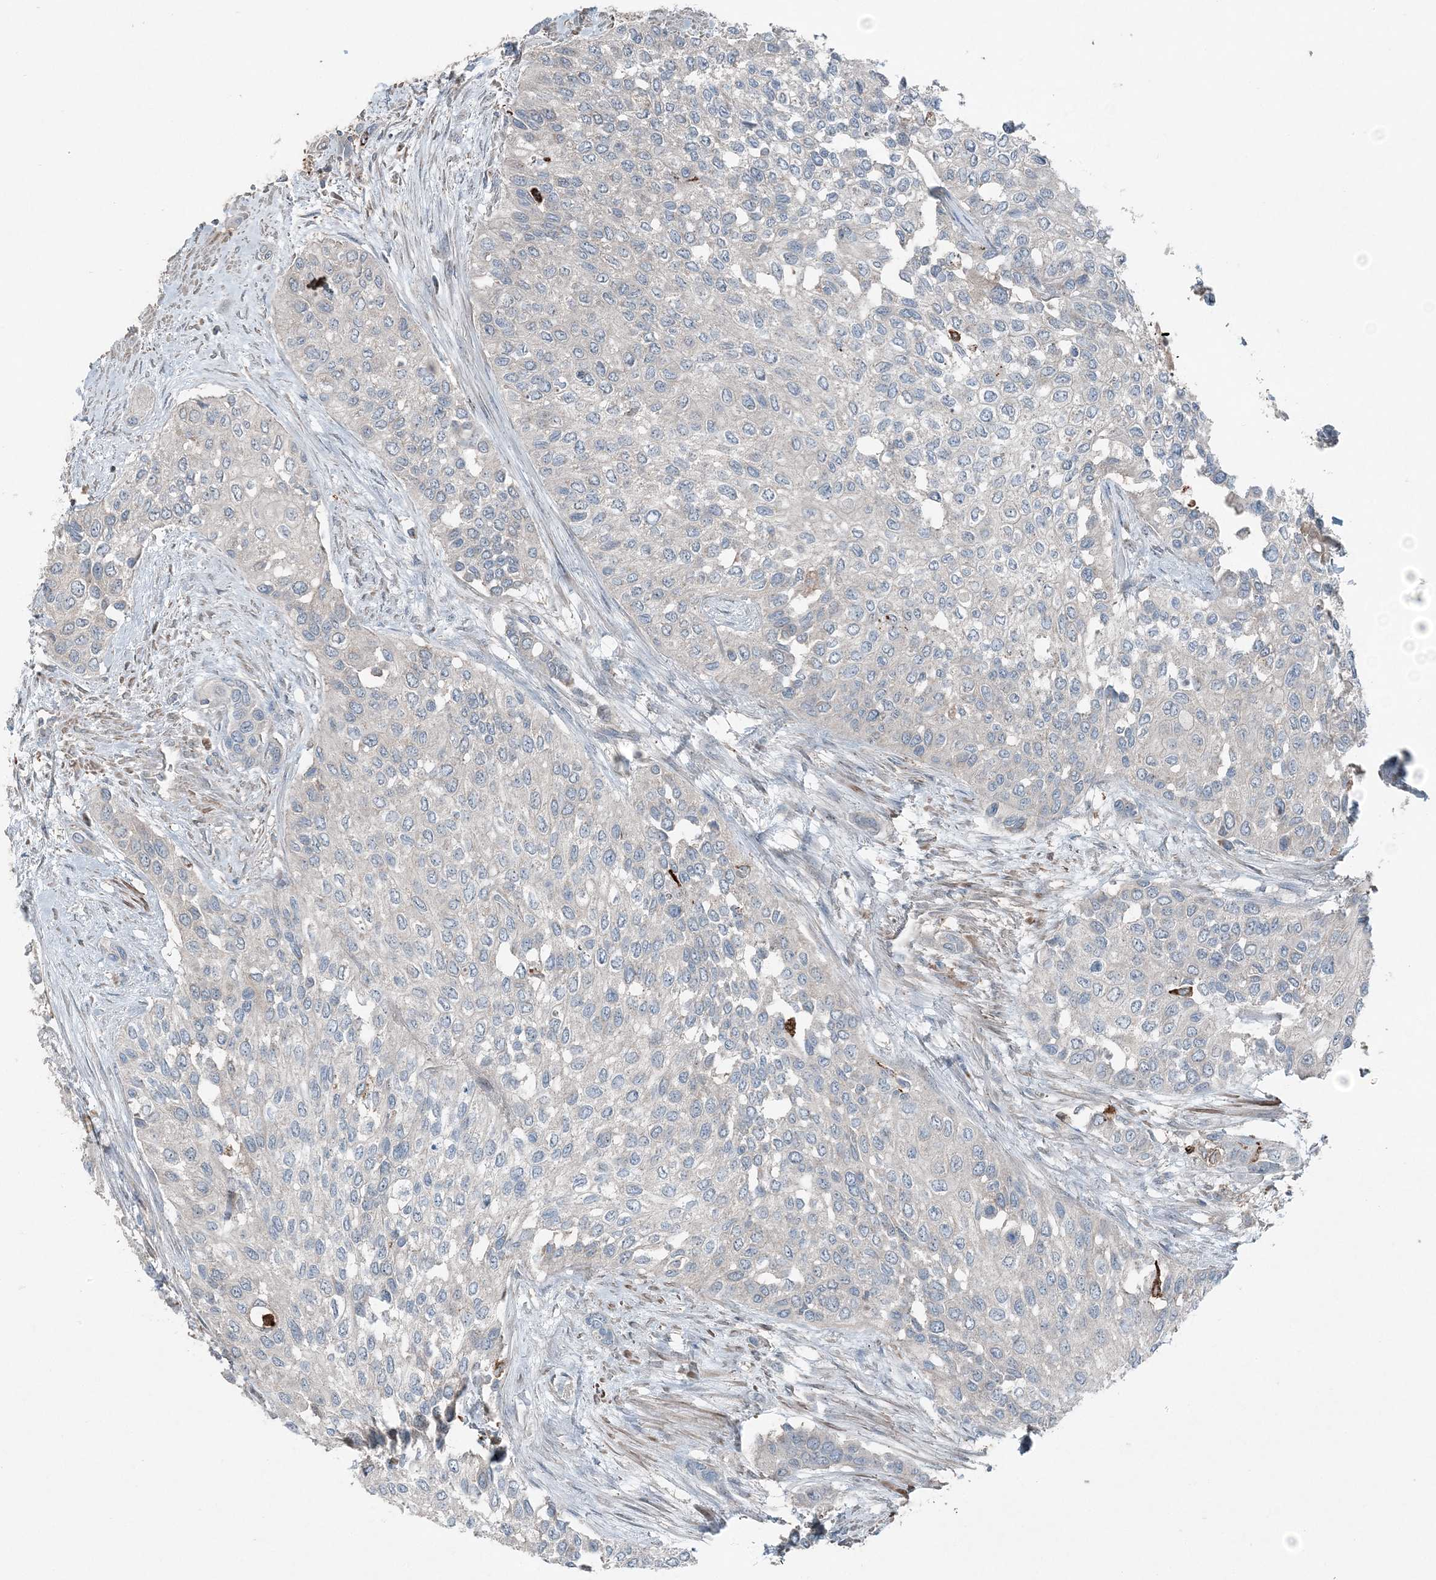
{"staining": {"intensity": "negative", "quantity": "none", "location": "none"}, "tissue": "urothelial cancer", "cell_type": "Tumor cells", "image_type": "cancer", "snomed": [{"axis": "morphology", "description": "Normal tissue, NOS"}, {"axis": "morphology", "description": "Urothelial carcinoma, High grade"}, {"axis": "topography", "description": "Vascular tissue"}, {"axis": "topography", "description": "Urinary bladder"}], "caption": "This is an immunohistochemistry (IHC) image of human urothelial cancer. There is no positivity in tumor cells.", "gene": "KY", "patient": {"sex": "female", "age": 56}}